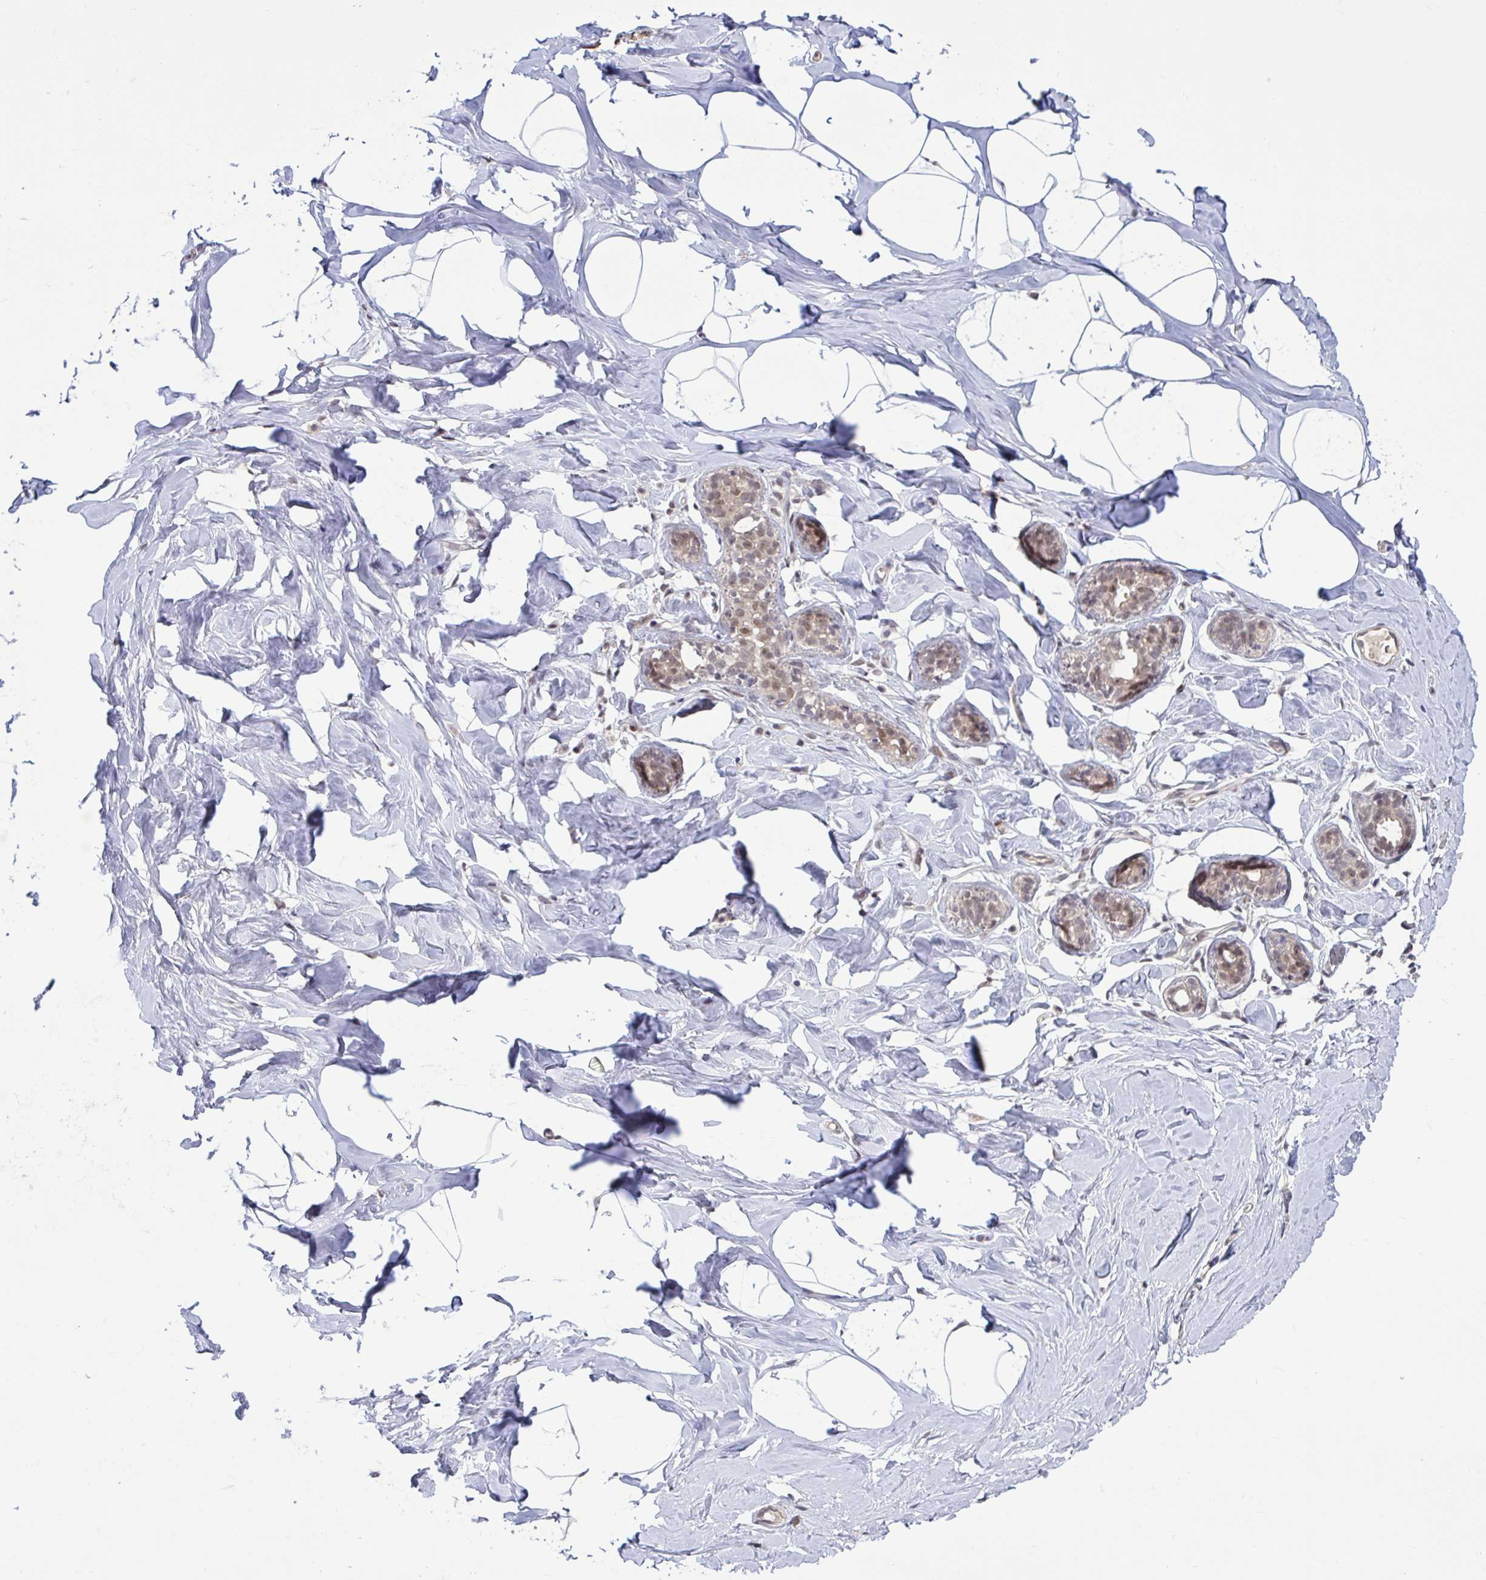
{"staining": {"intensity": "negative", "quantity": "none", "location": "none"}, "tissue": "breast", "cell_type": "Adipocytes", "image_type": "normal", "snomed": [{"axis": "morphology", "description": "Normal tissue, NOS"}, {"axis": "topography", "description": "Breast"}], "caption": "This is an immunohistochemistry (IHC) micrograph of benign breast. There is no staining in adipocytes.", "gene": "ZNF414", "patient": {"sex": "female", "age": 32}}